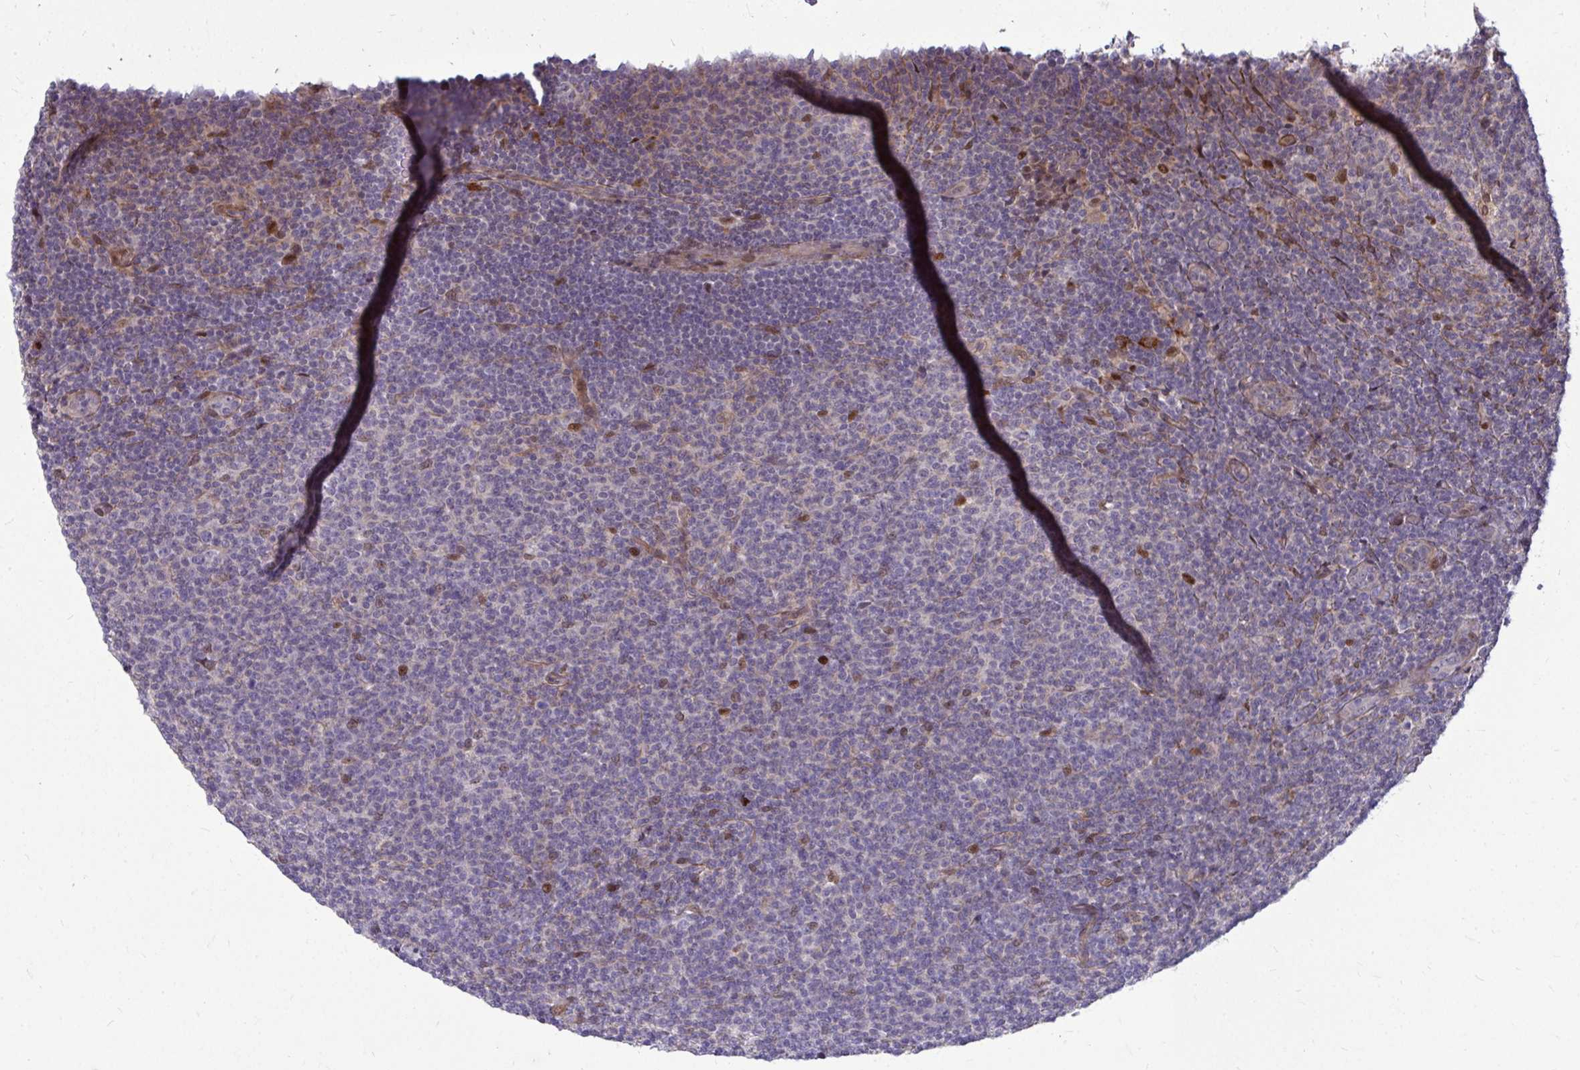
{"staining": {"intensity": "negative", "quantity": "none", "location": "none"}, "tissue": "lymphoma", "cell_type": "Tumor cells", "image_type": "cancer", "snomed": [{"axis": "morphology", "description": "Malignant lymphoma, non-Hodgkin's type, Low grade"}, {"axis": "topography", "description": "Lymph node"}], "caption": "Immunohistochemistry micrograph of human malignant lymphoma, non-Hodgkin's type (low-grade) stained for a protein (brown), which shows no expression in tumor cells. (Stains: DAB (3,3'-diaminobenzidine) IHC with hematoxylin counter stain, Microscopy: brightfield microscopy at high magnification).", "gene": "TRIP6", "patient": {"sex": "male", "age": 66}}